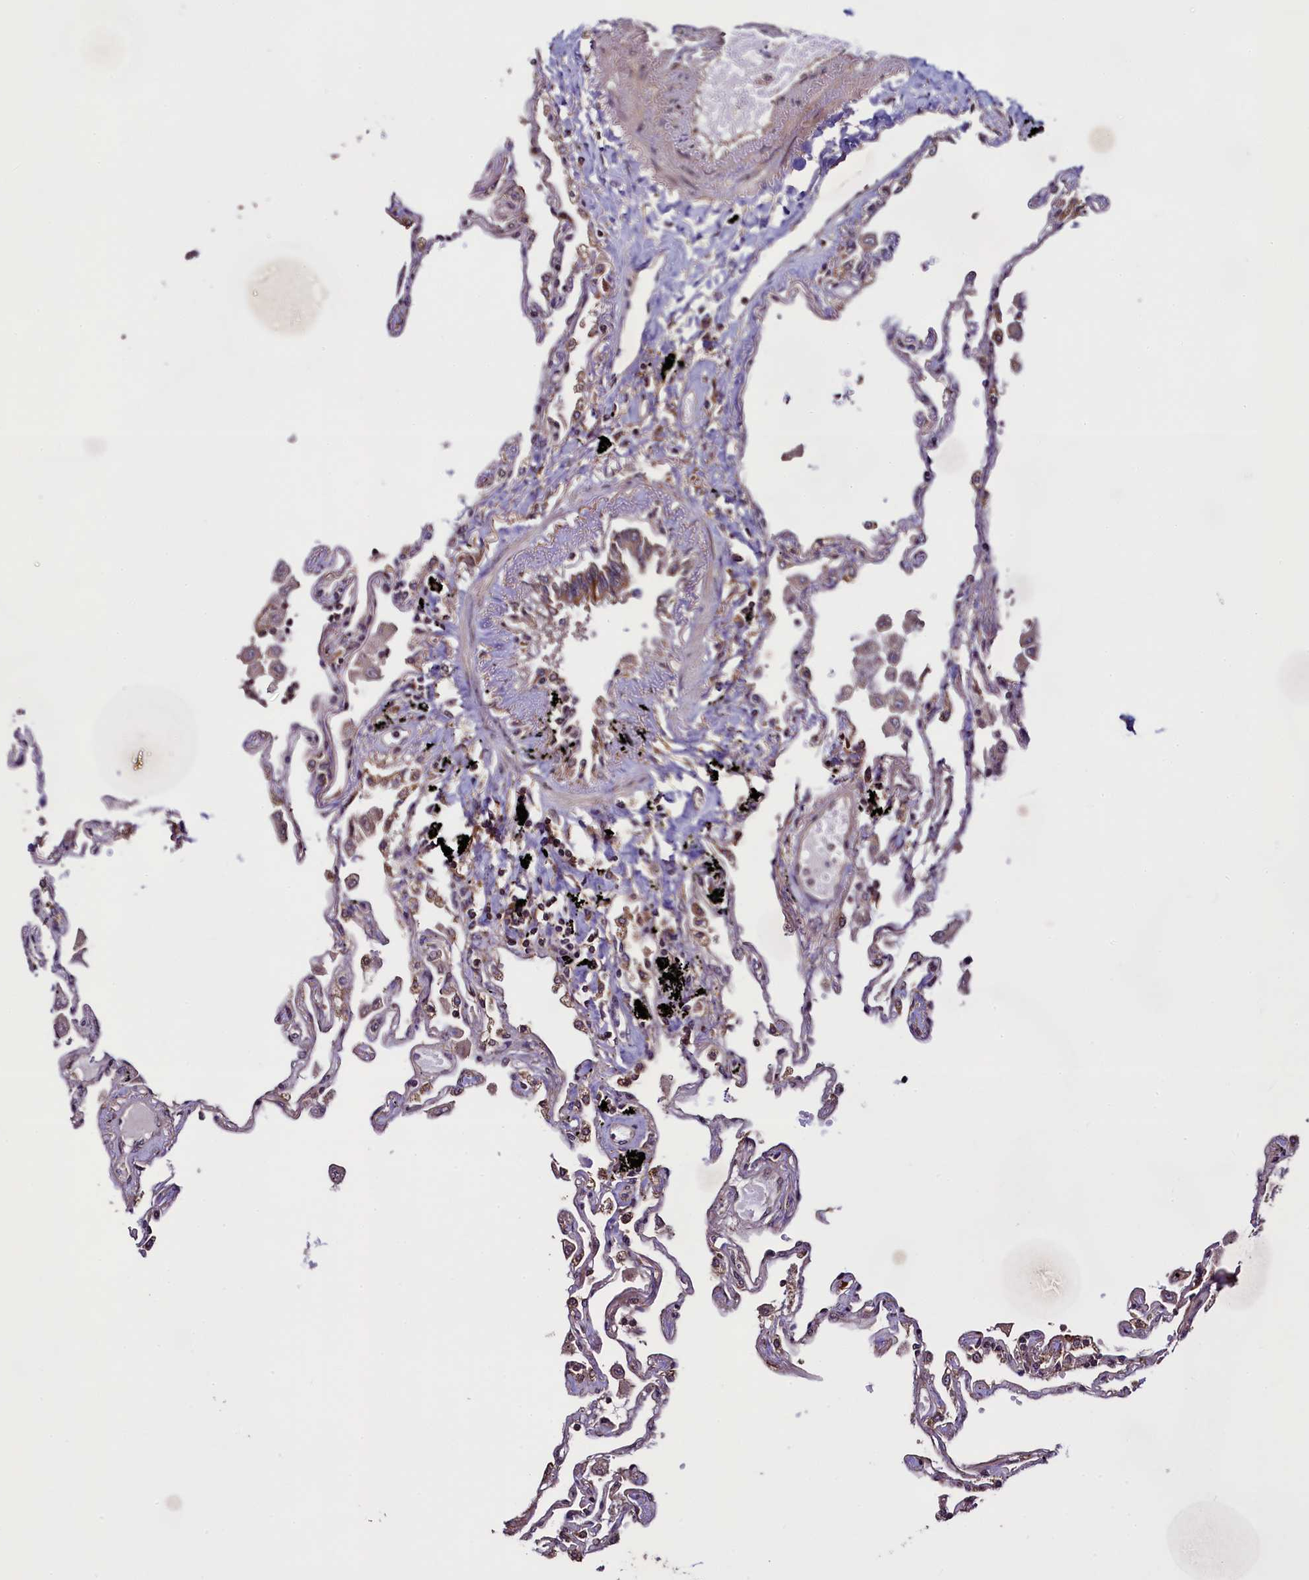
{"staining": {"intensity": "weak", "quantity": "25%-75%", "location": "cytoplasmic/membranous,nuclear"}, "tissue": "lung", "cell_type": "Alveolar cells", "image_type": "normal", "snomed": [{"axis": "morphology", "description": "Normal tissue, NOS"}, {"axis": "topography", "description": "Lung"}], "caption": "An image of lung stained for a protein shows weak cytoplasmic/membranous,nuclear brown staining in alveolar cells. (Brightfield microscopy of DAB IHC at high magnification).", "gene": "RBFA", "patient": {"sex": "female", "age": 67}}